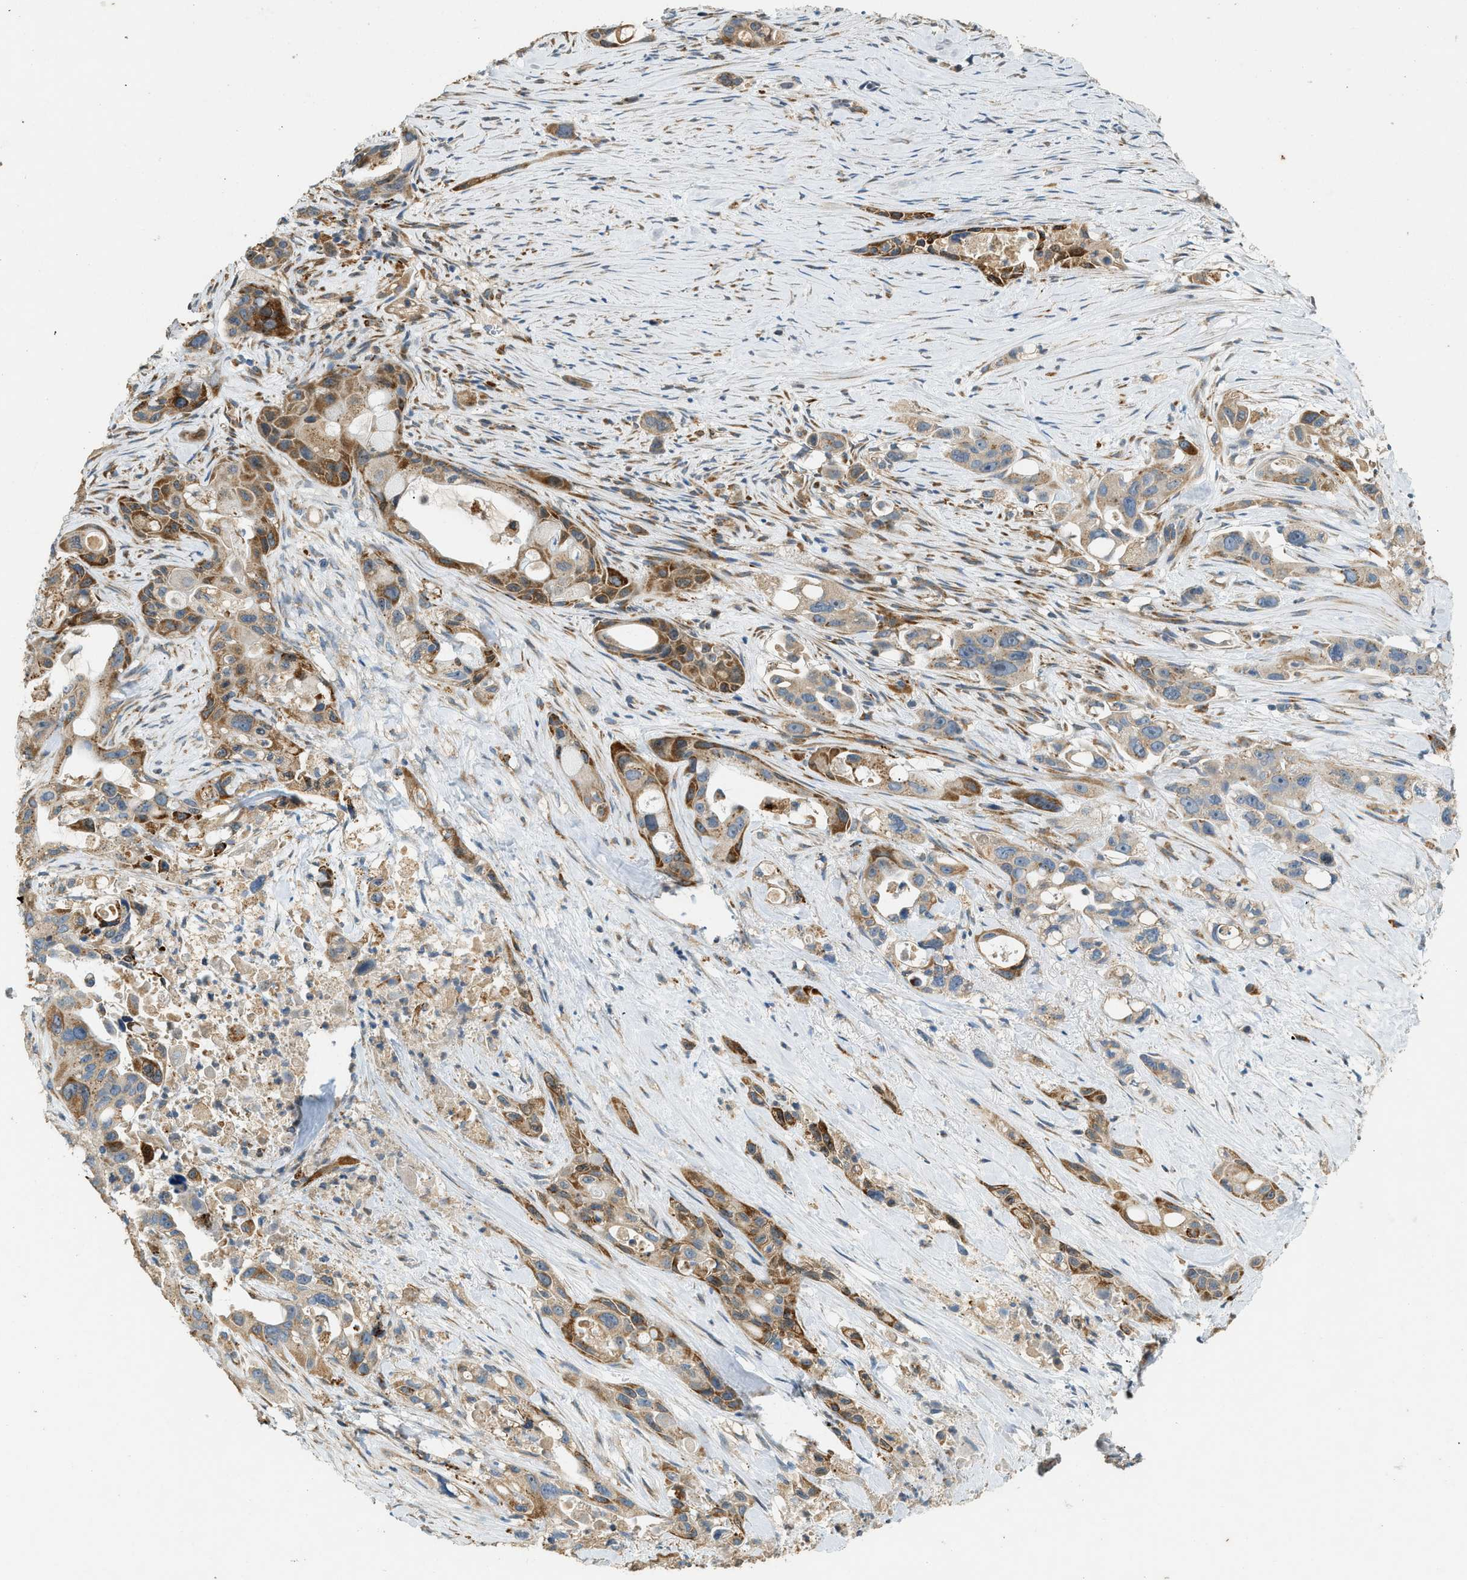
{"staining": {"intensity": "moderate", "quantity": ">75%", "location": "cytoplasmic/membranous"}, "tissue": "pancreatic cancer", "cell_type": "Tumor cells", "image_type": "cancer", "snomed": [{"axis": "morphology", "description": "Adenocarcinoma, NOS"}, {"axis": "topography", "description": "Pancreas"}], "caption": "Moderate cytoplasmic/membranous staining is identified in approximately >75% of tumor cells in adenocarcinoma (pancreatic). The protein is shown in brown color, while the nuclei are stained blue.", "gene": "CTSB", "patient": {"sex": "male", "age": 53}}